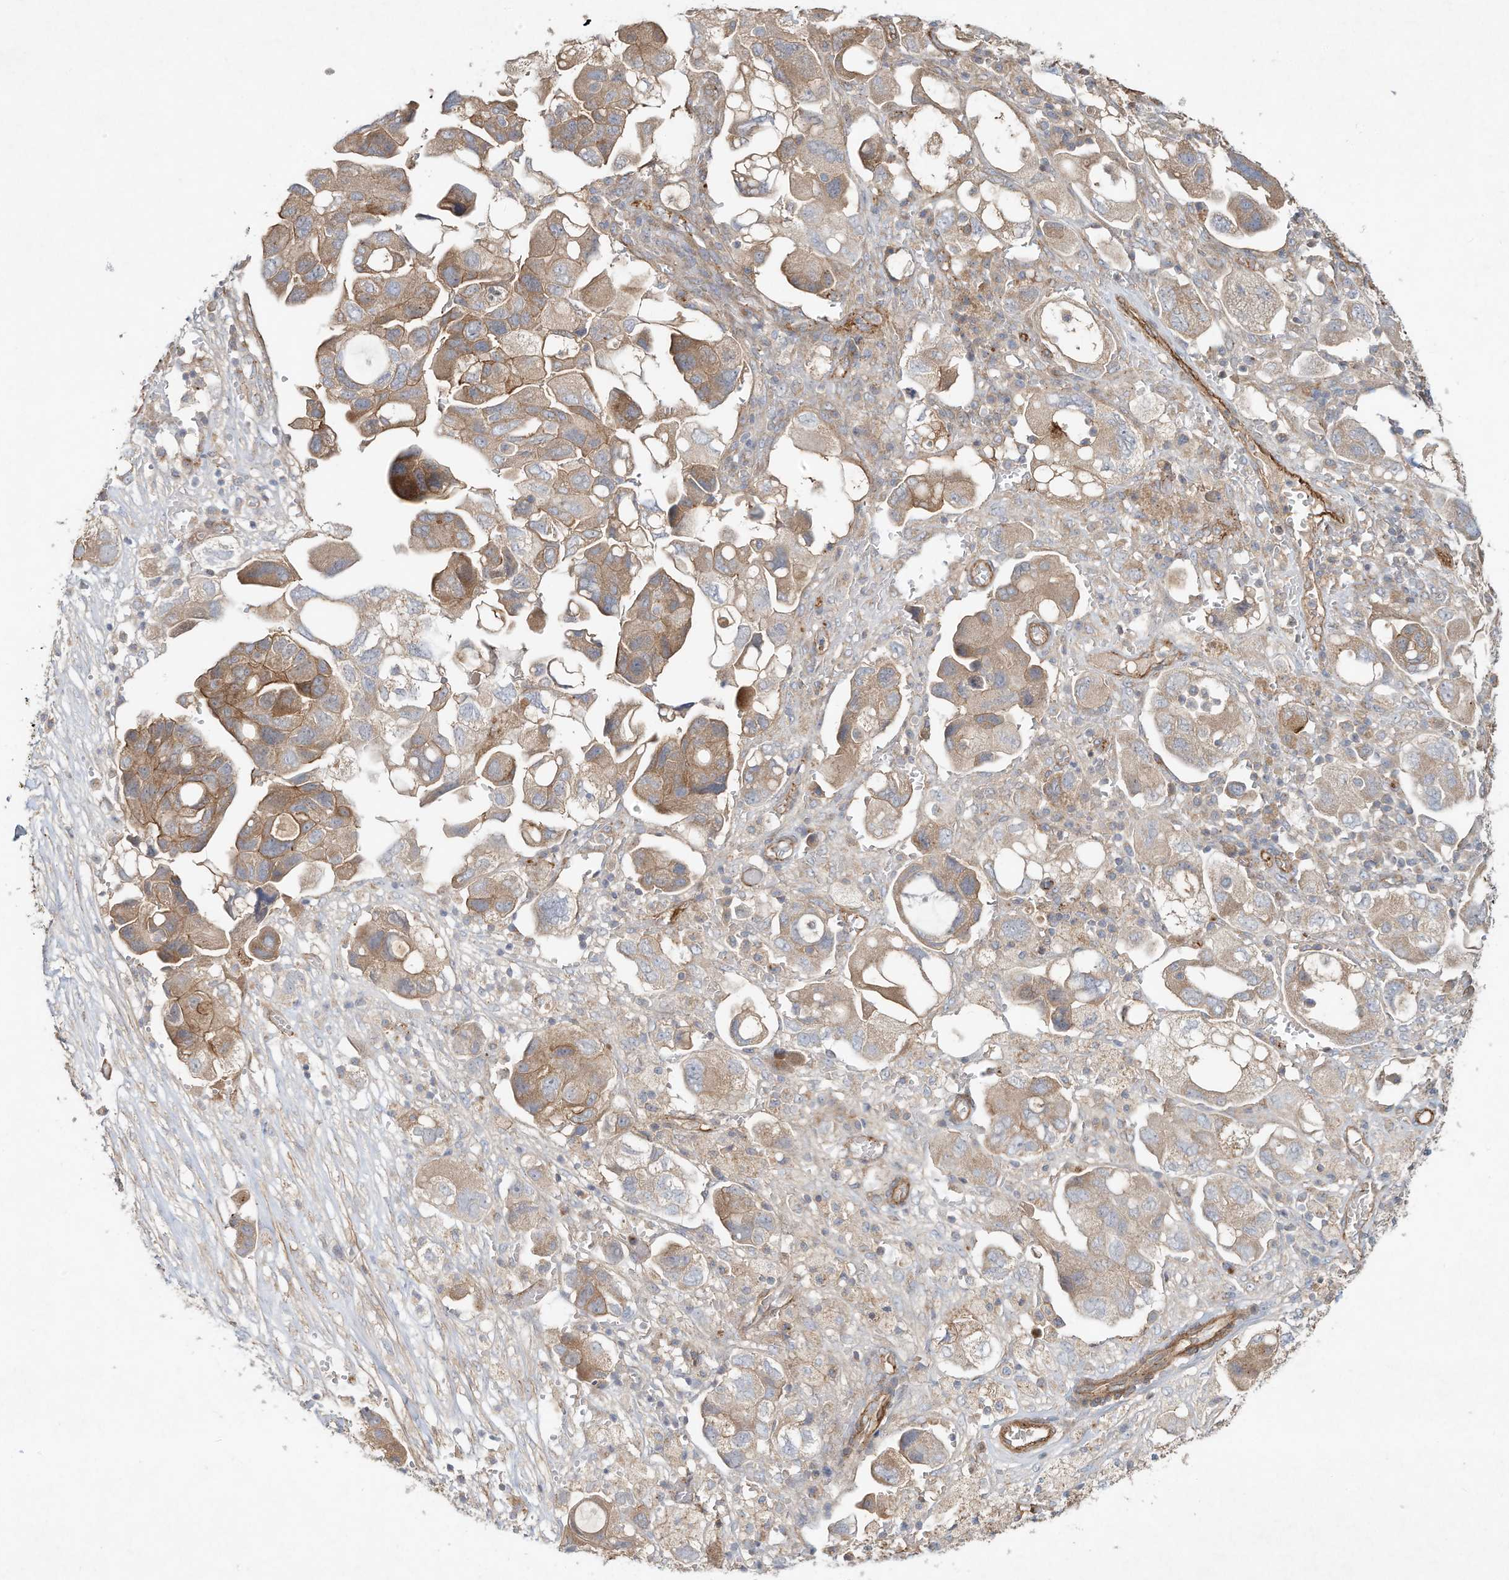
{"staining": {"intensity": "moderate", "quantity": "25%-75%", "location": "cytoplasmic/membranous"}, "tissue": "ovarian cancer", "cell_type": "Tumor cells", "image_type": "cancer", "snomed": [{"axis": "morphology", "description": "Carcinoma, NOS"}, {"axis": "morphology", "description": "Cystadenocarcinoma, serous, NOS"}, {"axis": "topography", "description": "Ovary"}], "caption": "Moderate cytoplasmic/membranous positivity is identified in about 25%-75% of tumor cells in serous cystadenocarcinoma (ovarian).", "gene": "HTR5A", "patient": {"sex": "female", "age": 69}}